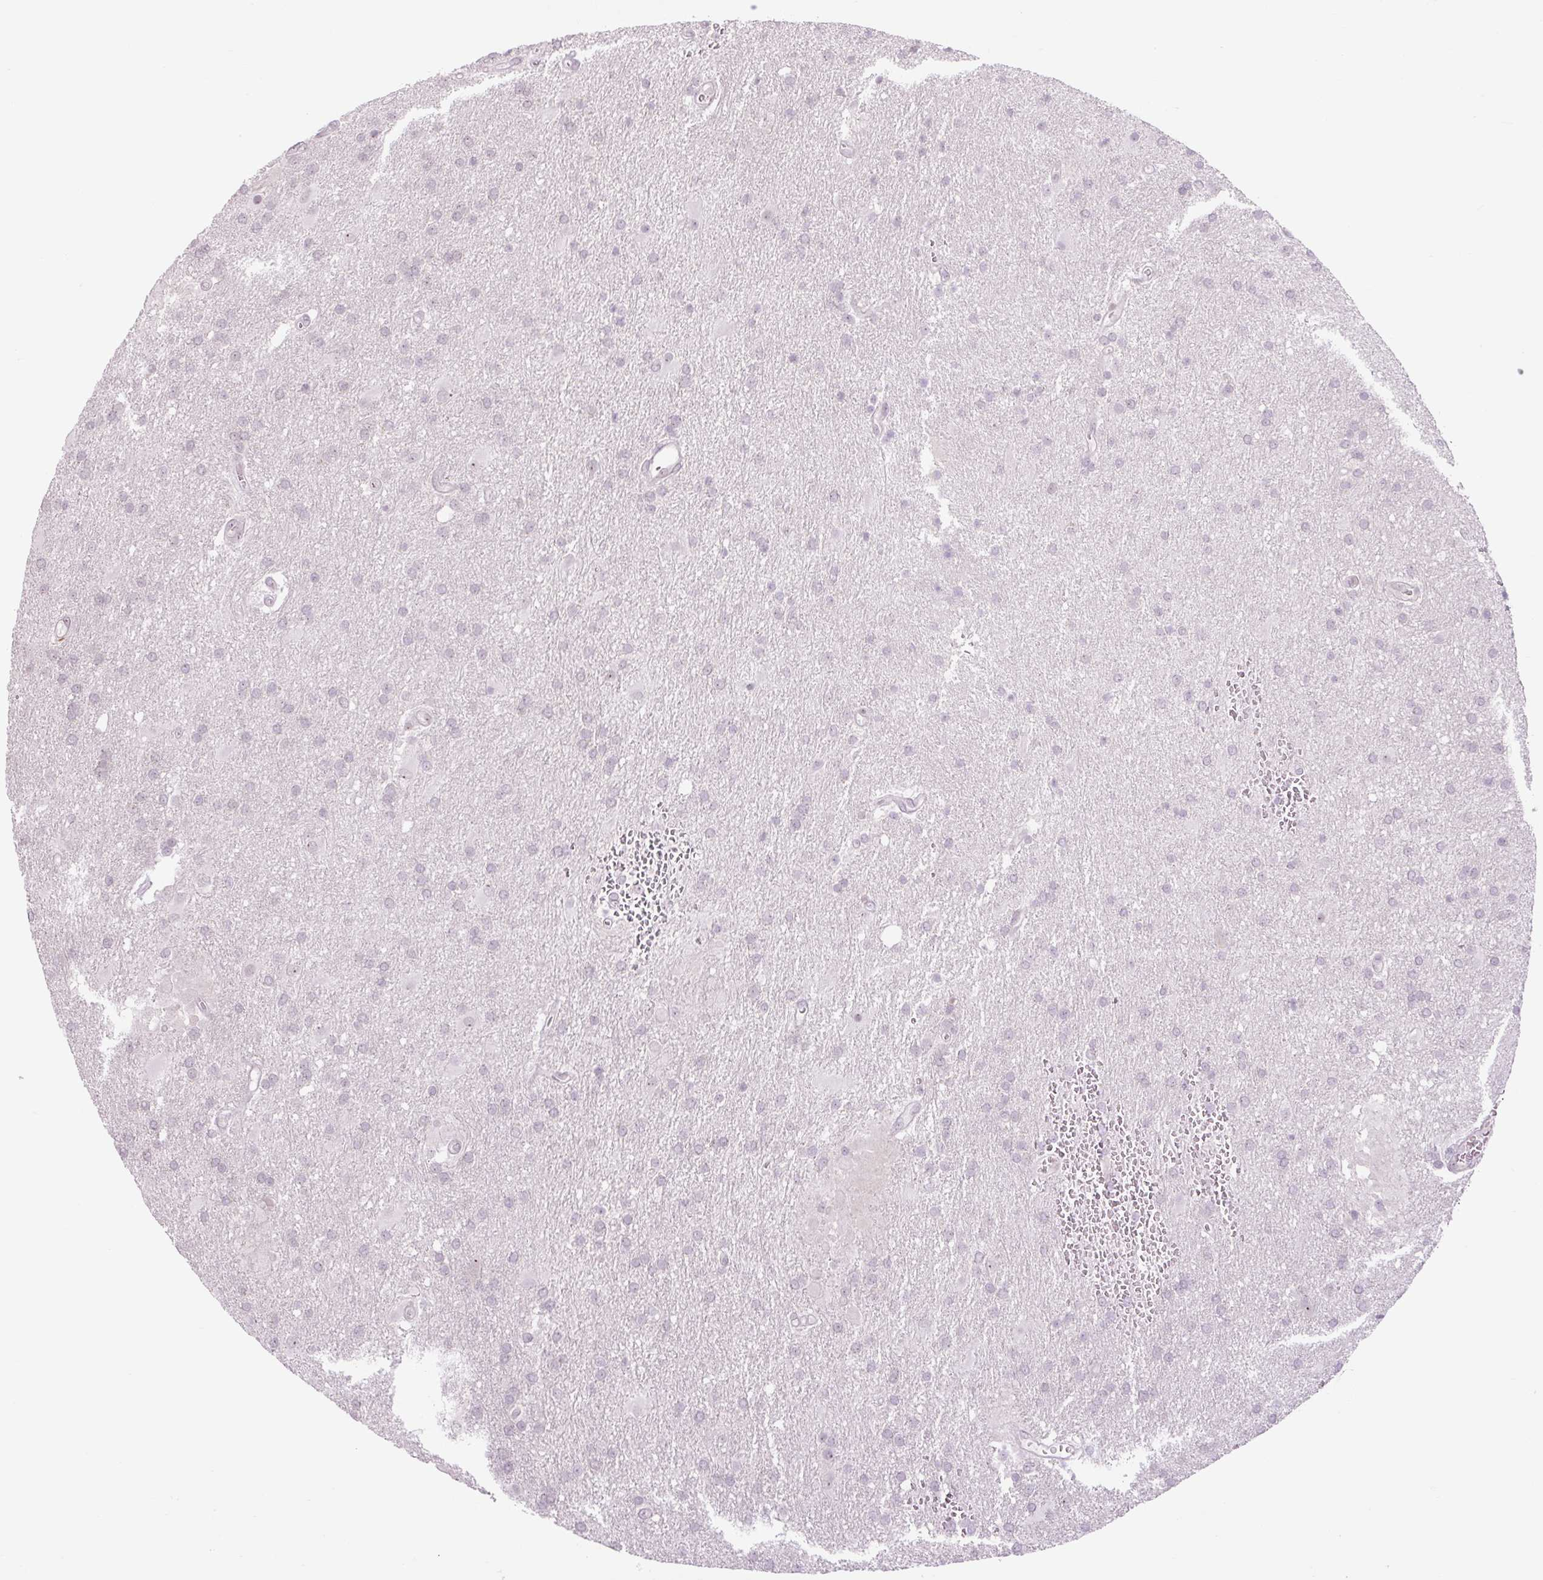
{"staining": {"intensity": "negative", "quantity": "none", "location": "none"}, "tissue": "glioma", "cell_type": "Tumor cells", "image_type": "cancer", "snomed": [{"axis": "morphology", "description": "Glioma, malignant, Low grade"}, {"axis": "topography", "description": "Brain"}], "caption": "Image shows no significant protein staining in tumor cells of low-grade glioma (malignant).", "gene": "ZNF417", "patient": {"sex": "male", "age": 66}}